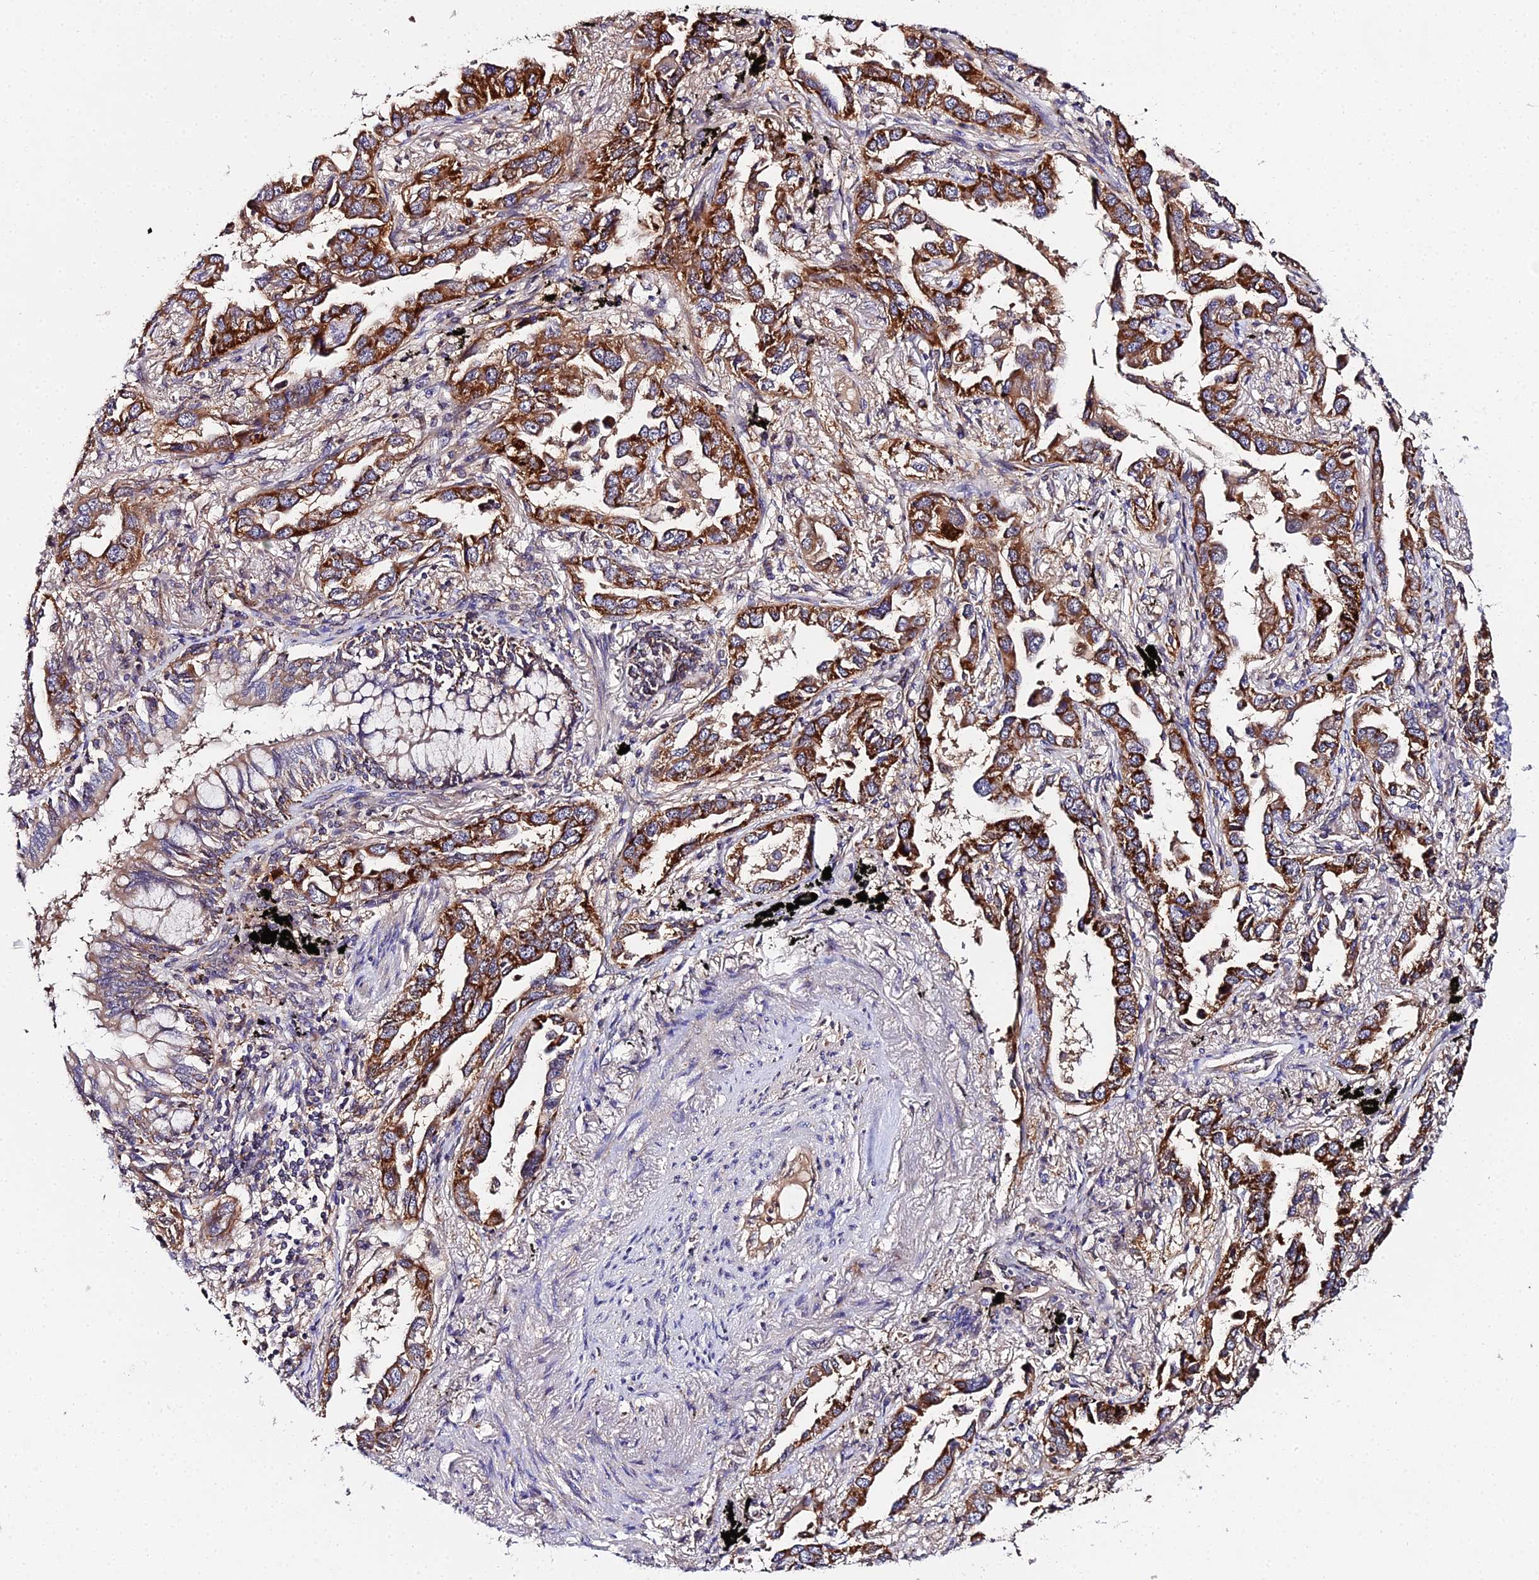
{"staining": {"intensity": "strong", "quantity": ">75%", "location": "cytoplasmic/membranous"}, "tissue": "lung cancer", "cell_type": "Tumor cells", "image_type": "cancer", "snomed": [{"axis": "morphology", "description": "Adenocarcinoma, NOS"}, {"axis": "topography", "description": "Lung"}], "caption": "Immunohistochemistry (IHC) of human lung adenocarcinoma exhibits high levels of strong cytoplasmic/membranous positivity in about >75% of tumor cells.", "gene": "ZBED8", "patient": {"sex": "male", "age": 67}}